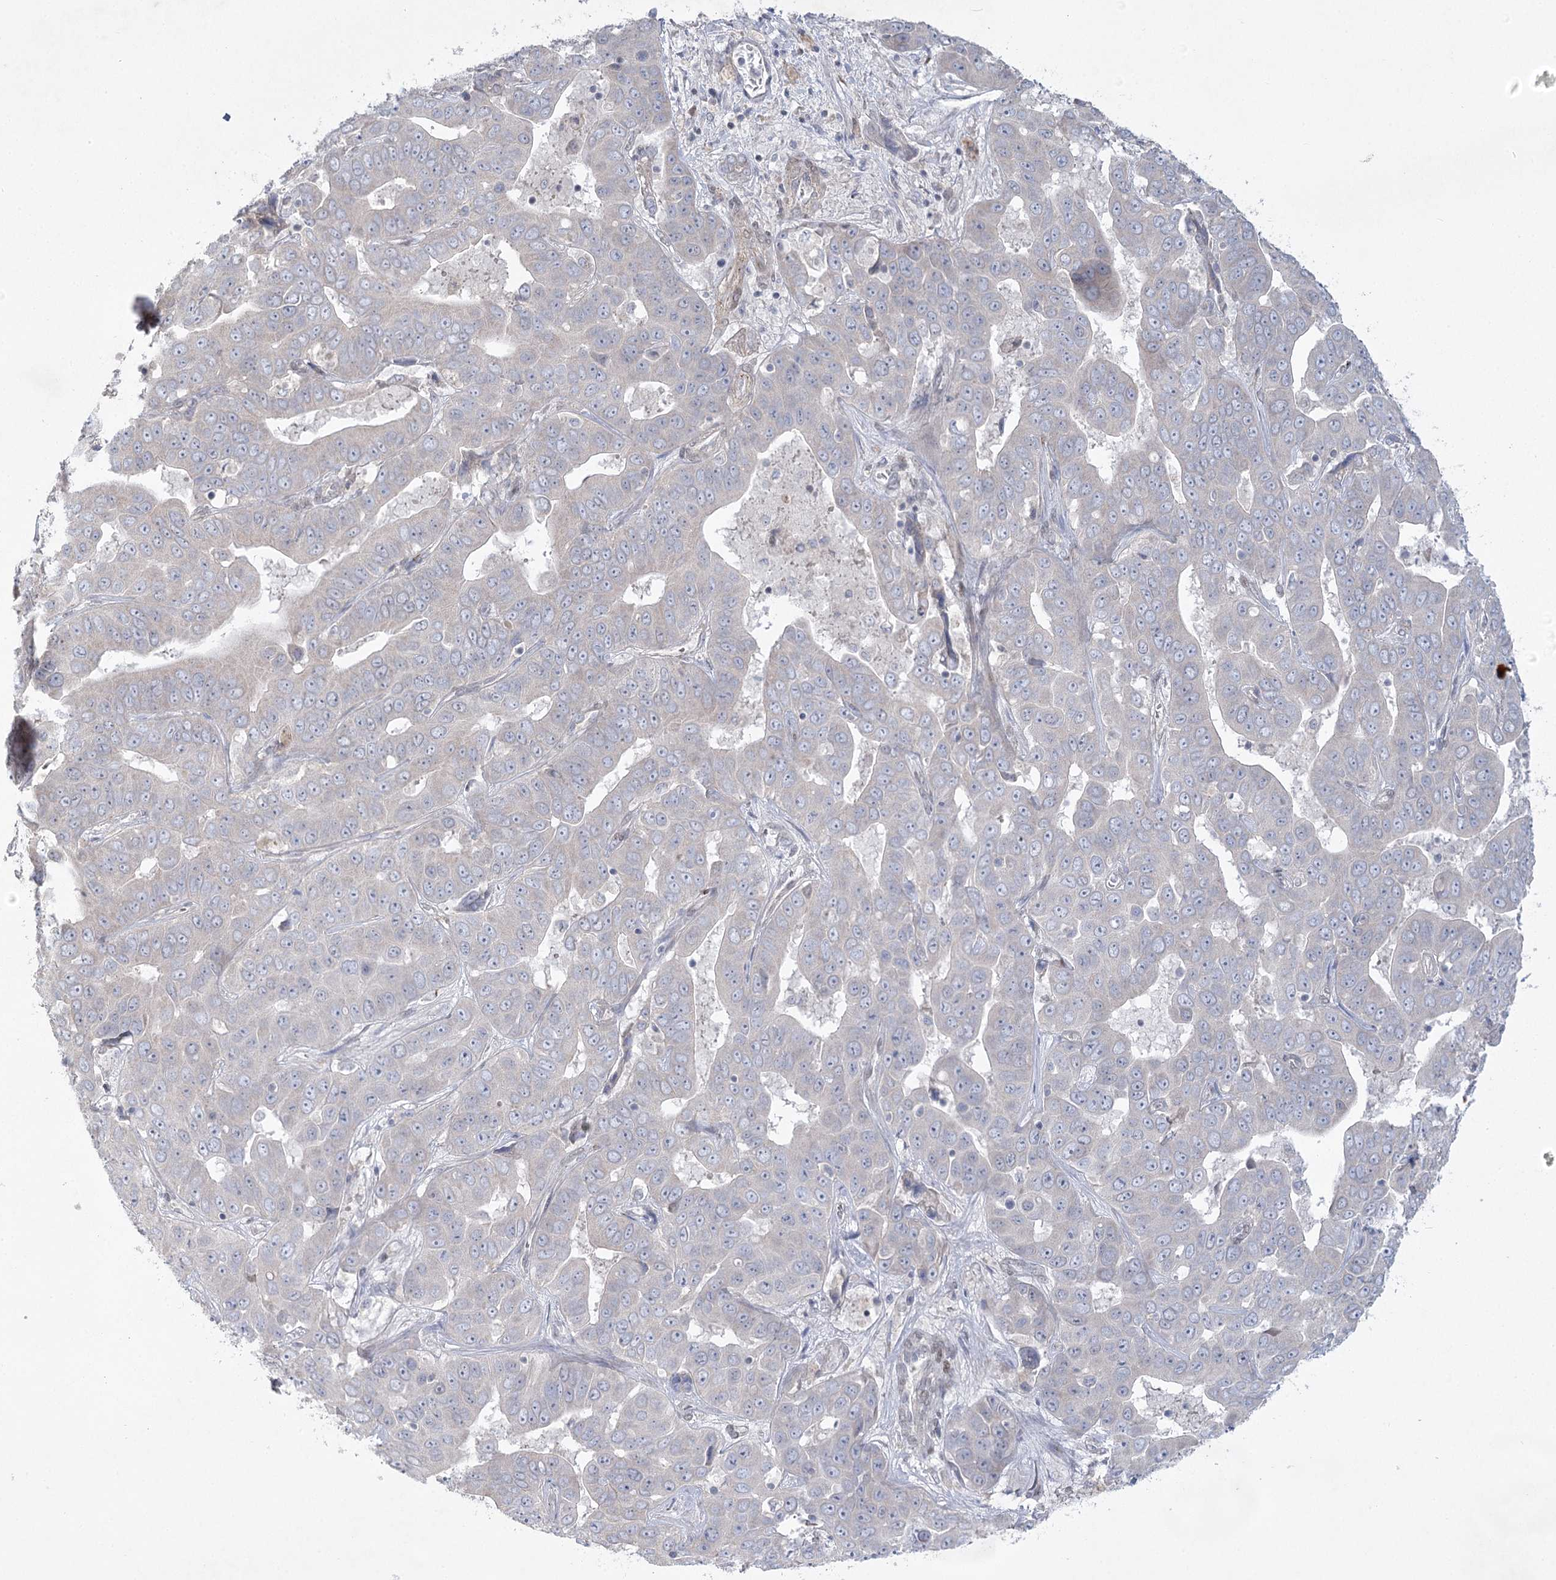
{"staining": {"intensity": "negative", "quantity": "none", "location": "none"}, "tissue": "liver cancer", "cell_type": "Tumor cells", "image_type": "cancer", "snomed": [{"axis": "morphology", "description": "Cholangiocarcinoma"}, {"axis": "topography", "description": "Liver"}], "caption": "Human liver cancer stained for a protein using immunohistochemistry exhibits no expression in tumor cells.", "gene": "AMTN", "patient": {"sex": "female", "age": 52}}